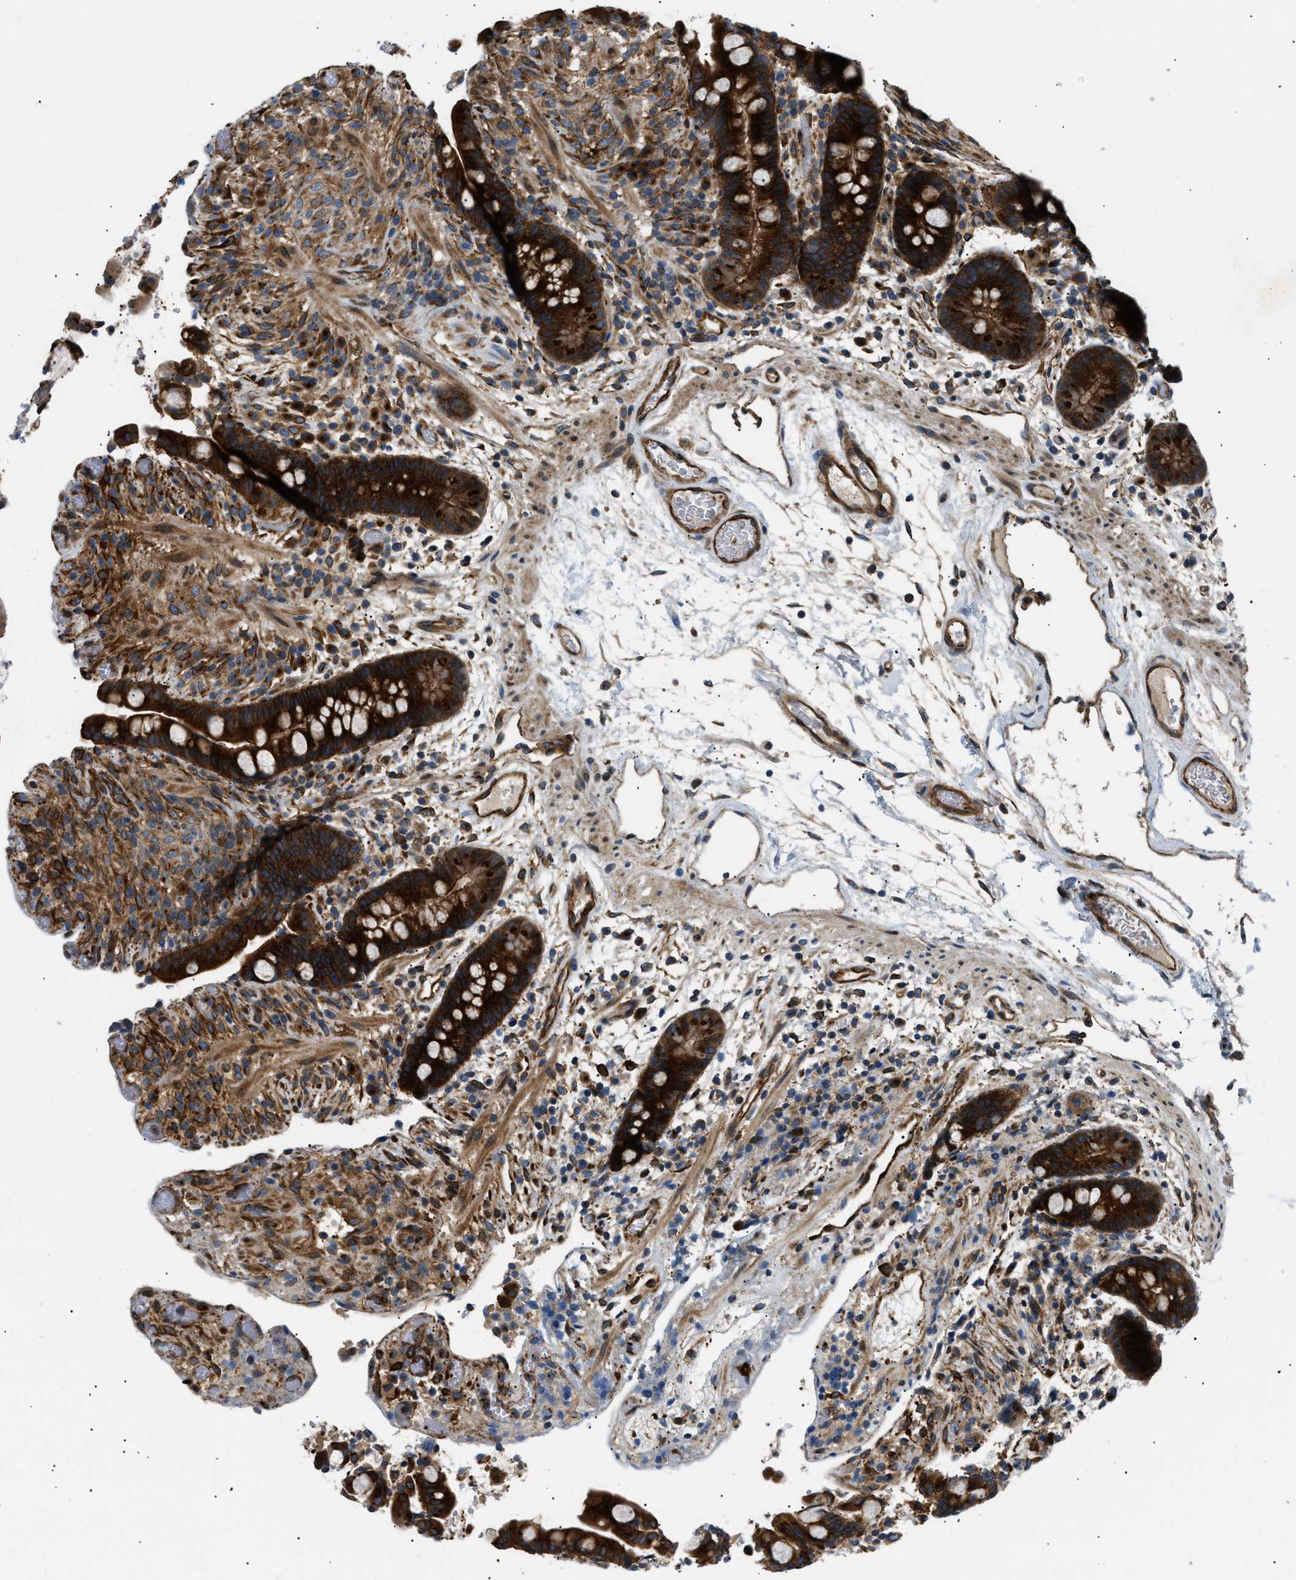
{"staining": {"intensity": "strong", "quantity": ">75%", "location": "cytoplasmic/membranous"}, "tissue": "colon", "cell_type": "Endothelial cells", "image_type": "normal", "snomed": [{"axis": "morphology", "description": "Normal tissue, NOS"}, {"axis": "topography", "description": "Colon"}], "caption": "Colon stained with IHC demonstrates strong cytoplasmic/membranous expression in about >75% of endothelial cells.", "gene": "LYSMD3", "patient": {"sex": "male", "age": 73}}